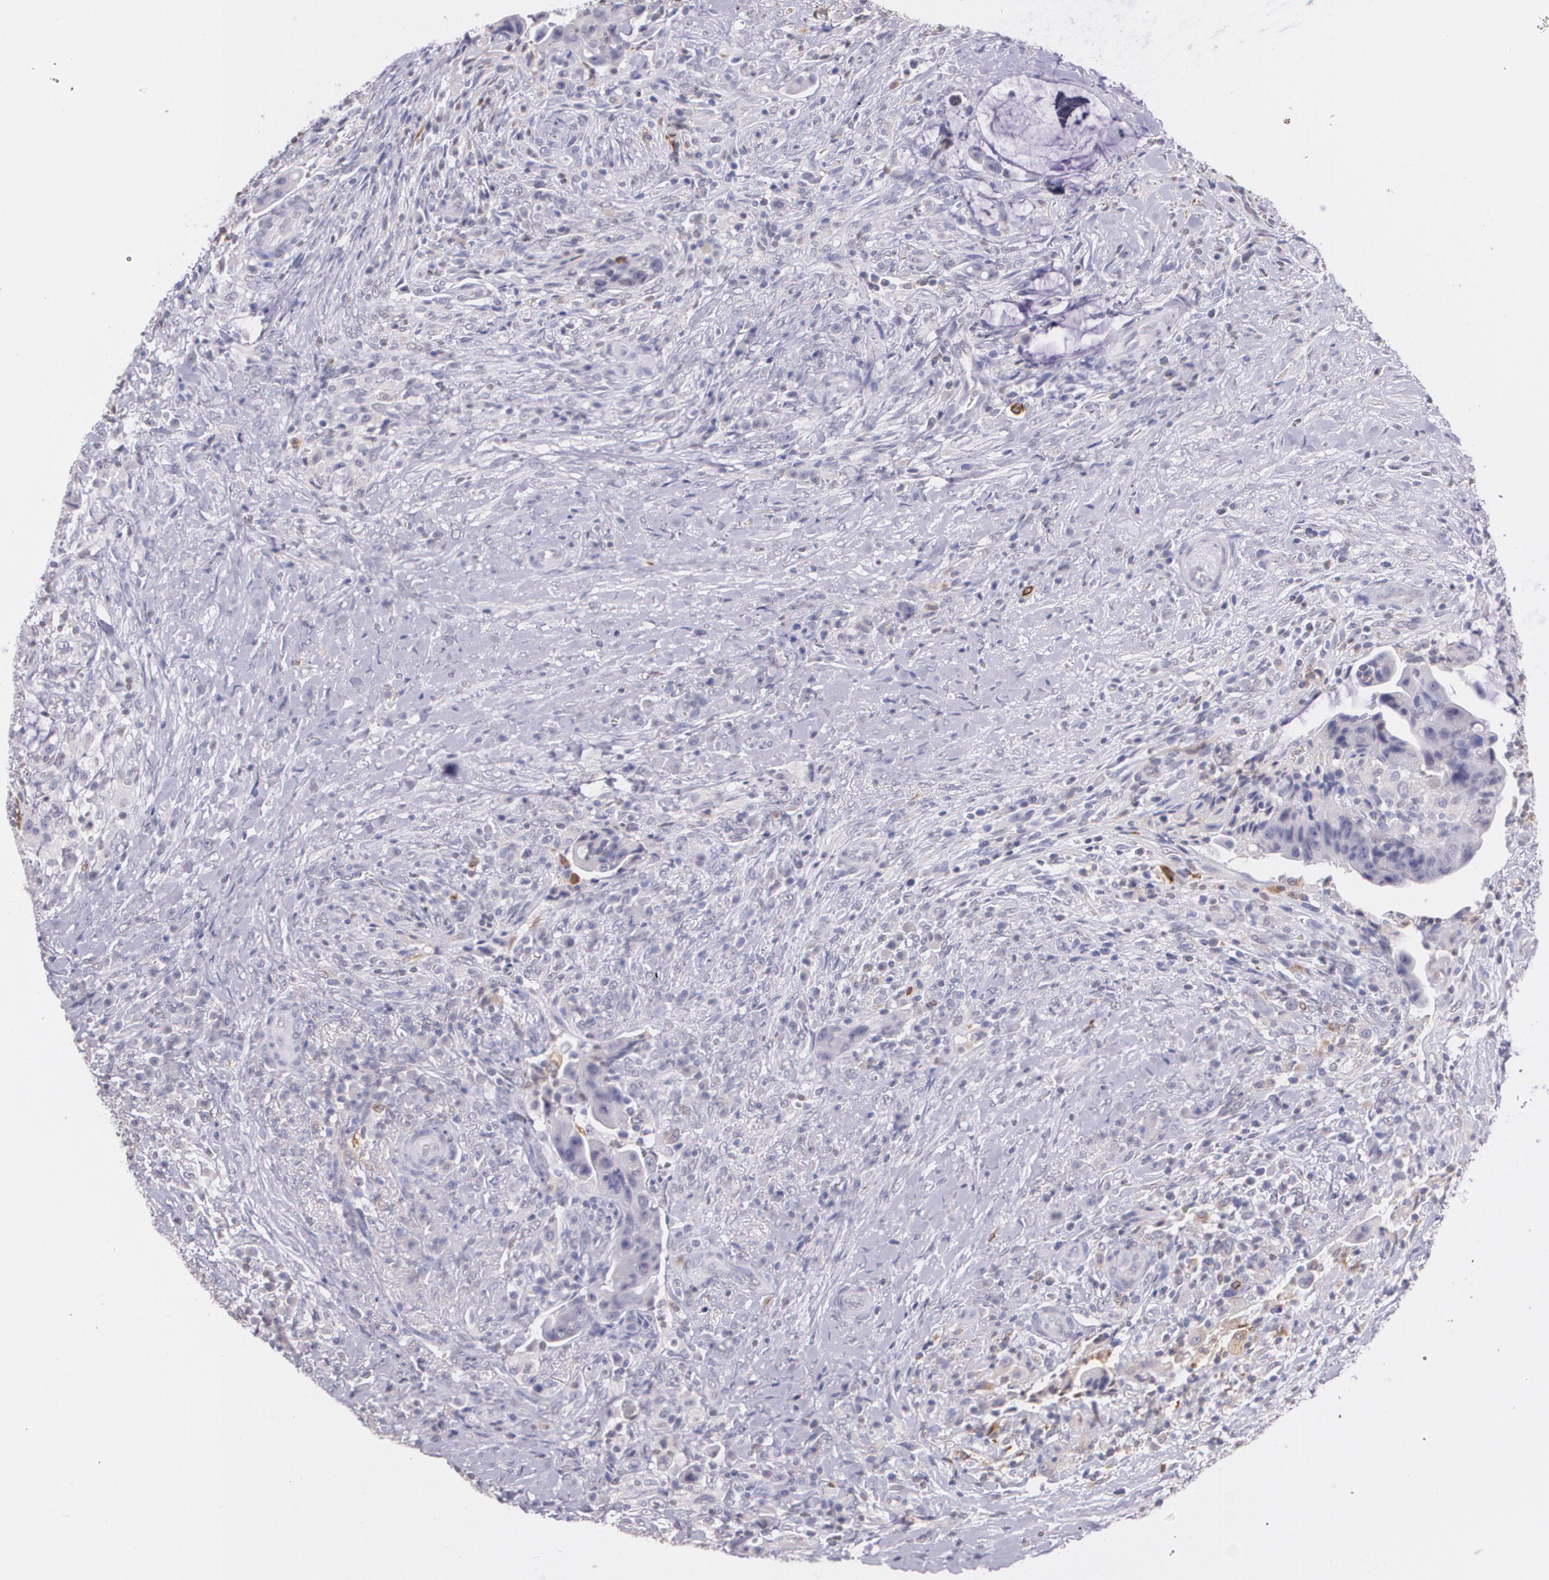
{"staining": {"intensity": "negative", "quantity": "none", "location": "none"}, "tissue": "colorectal cancer", "cell_type": "Tumor cells", "image_type": "cancer", "snomed": [{"axis": "morphology", "description": "Adenocarcinoma, NOS"}, {"axis": "topography", "description": "Rectum"}], "caption": "Image shows no significant protein expression in tumor cells of colorectal cancer (adenocarcinoma).", "gene": "RTN1", "patient": {"sex": "female", "age": 71}}